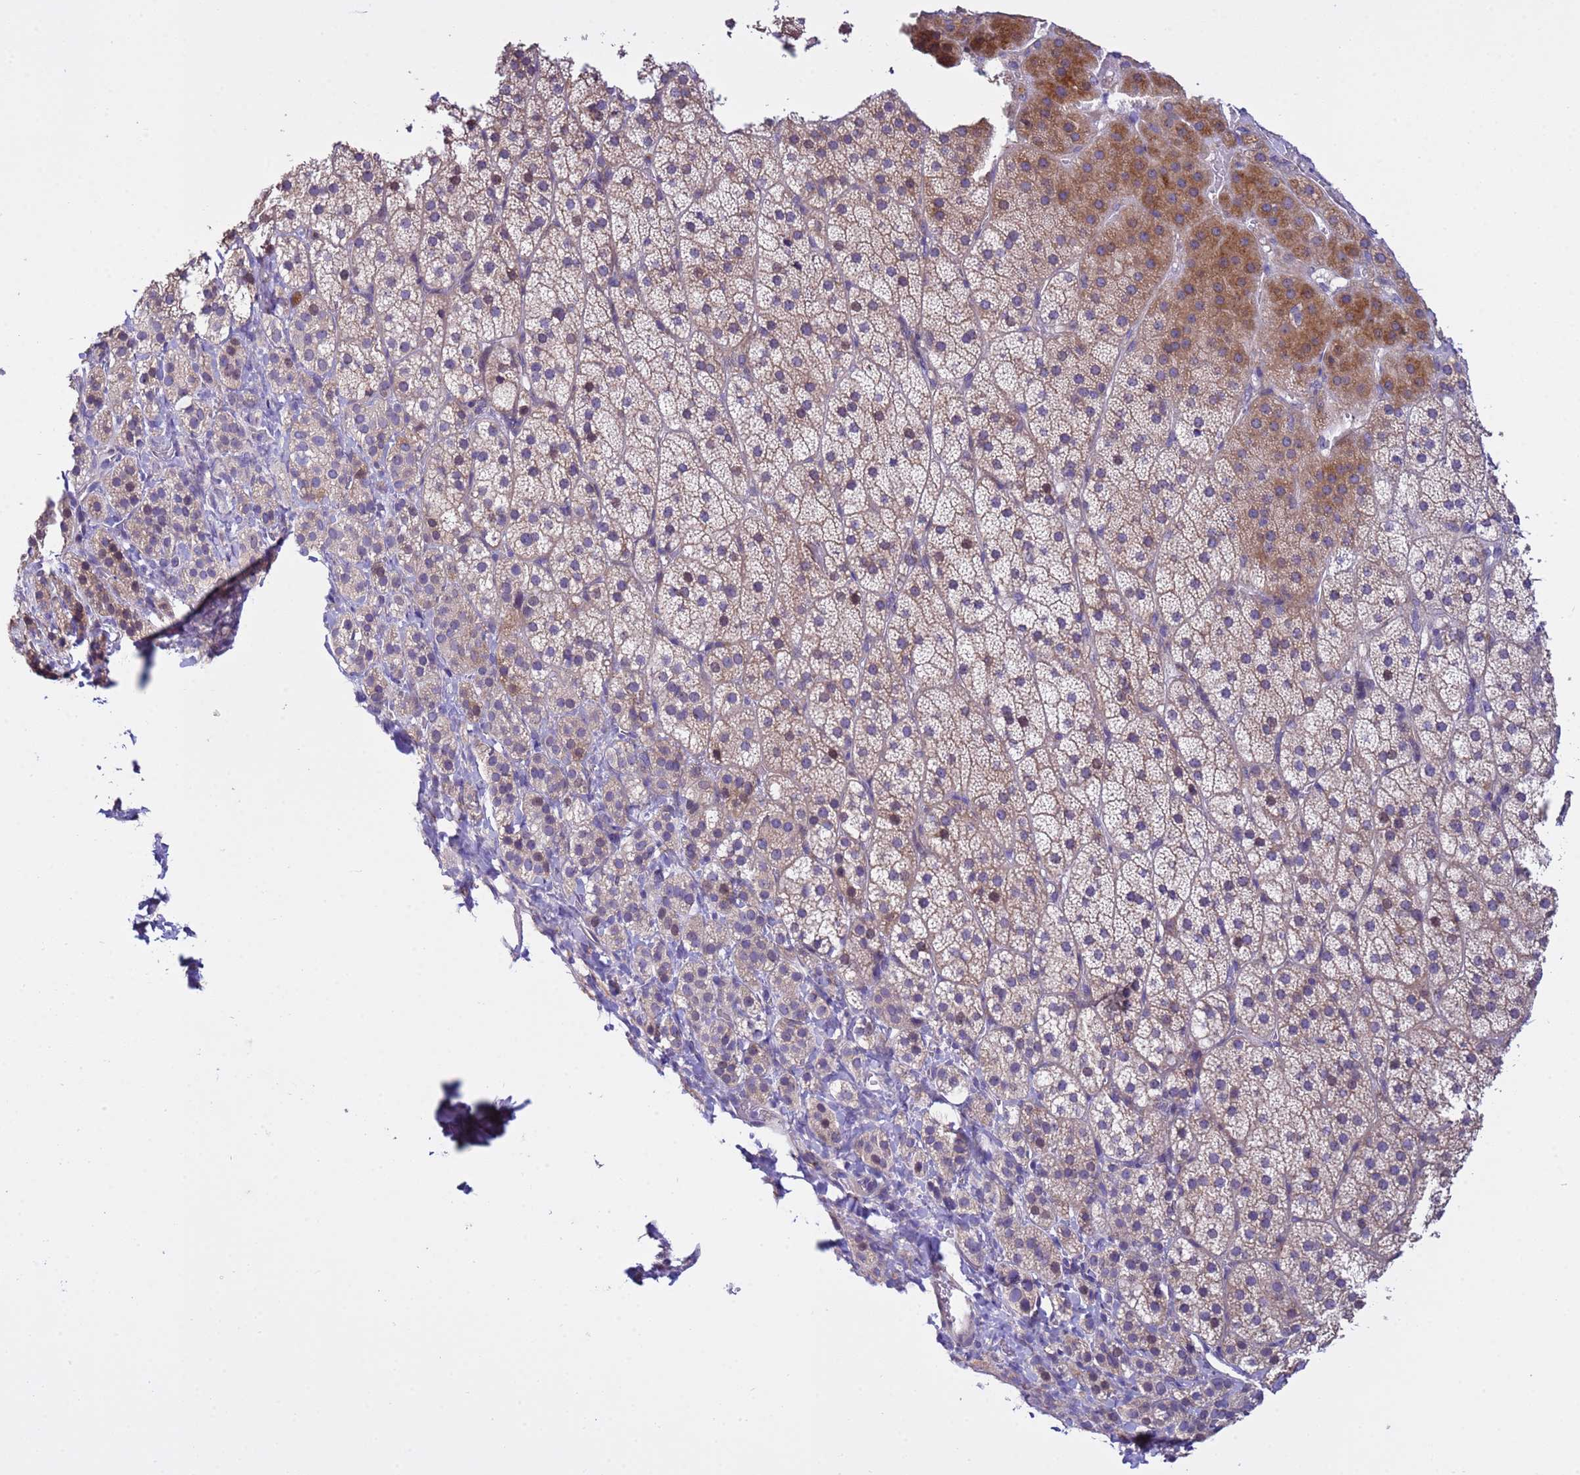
{"staining": {"intensity": "moderate", "quantity": "<25%", "location": "cytoplasmic/membranous"}, "tissue": "adrenal gland", "cell_type": "Glandular cells", "image_type": "normal", "snomed": [{"axis": "morphology", "description": "Normal tissue, NOS"}, {"axis": "topography", "description": "Adrenal gland"}], "caption": "Immunohistochemistry (IHC) photomicrograph of benign adrenal gland: human adrenal gland stained using immunohistochemistry reveals low levels of moderate protein expression localized specifically in the cytoplasmic/membranous of glandular cells, appearing as a cytoplasmic/membranous brown color.", "gene": "IGSF11", "patient": {"sex": "female", "age": 44}}